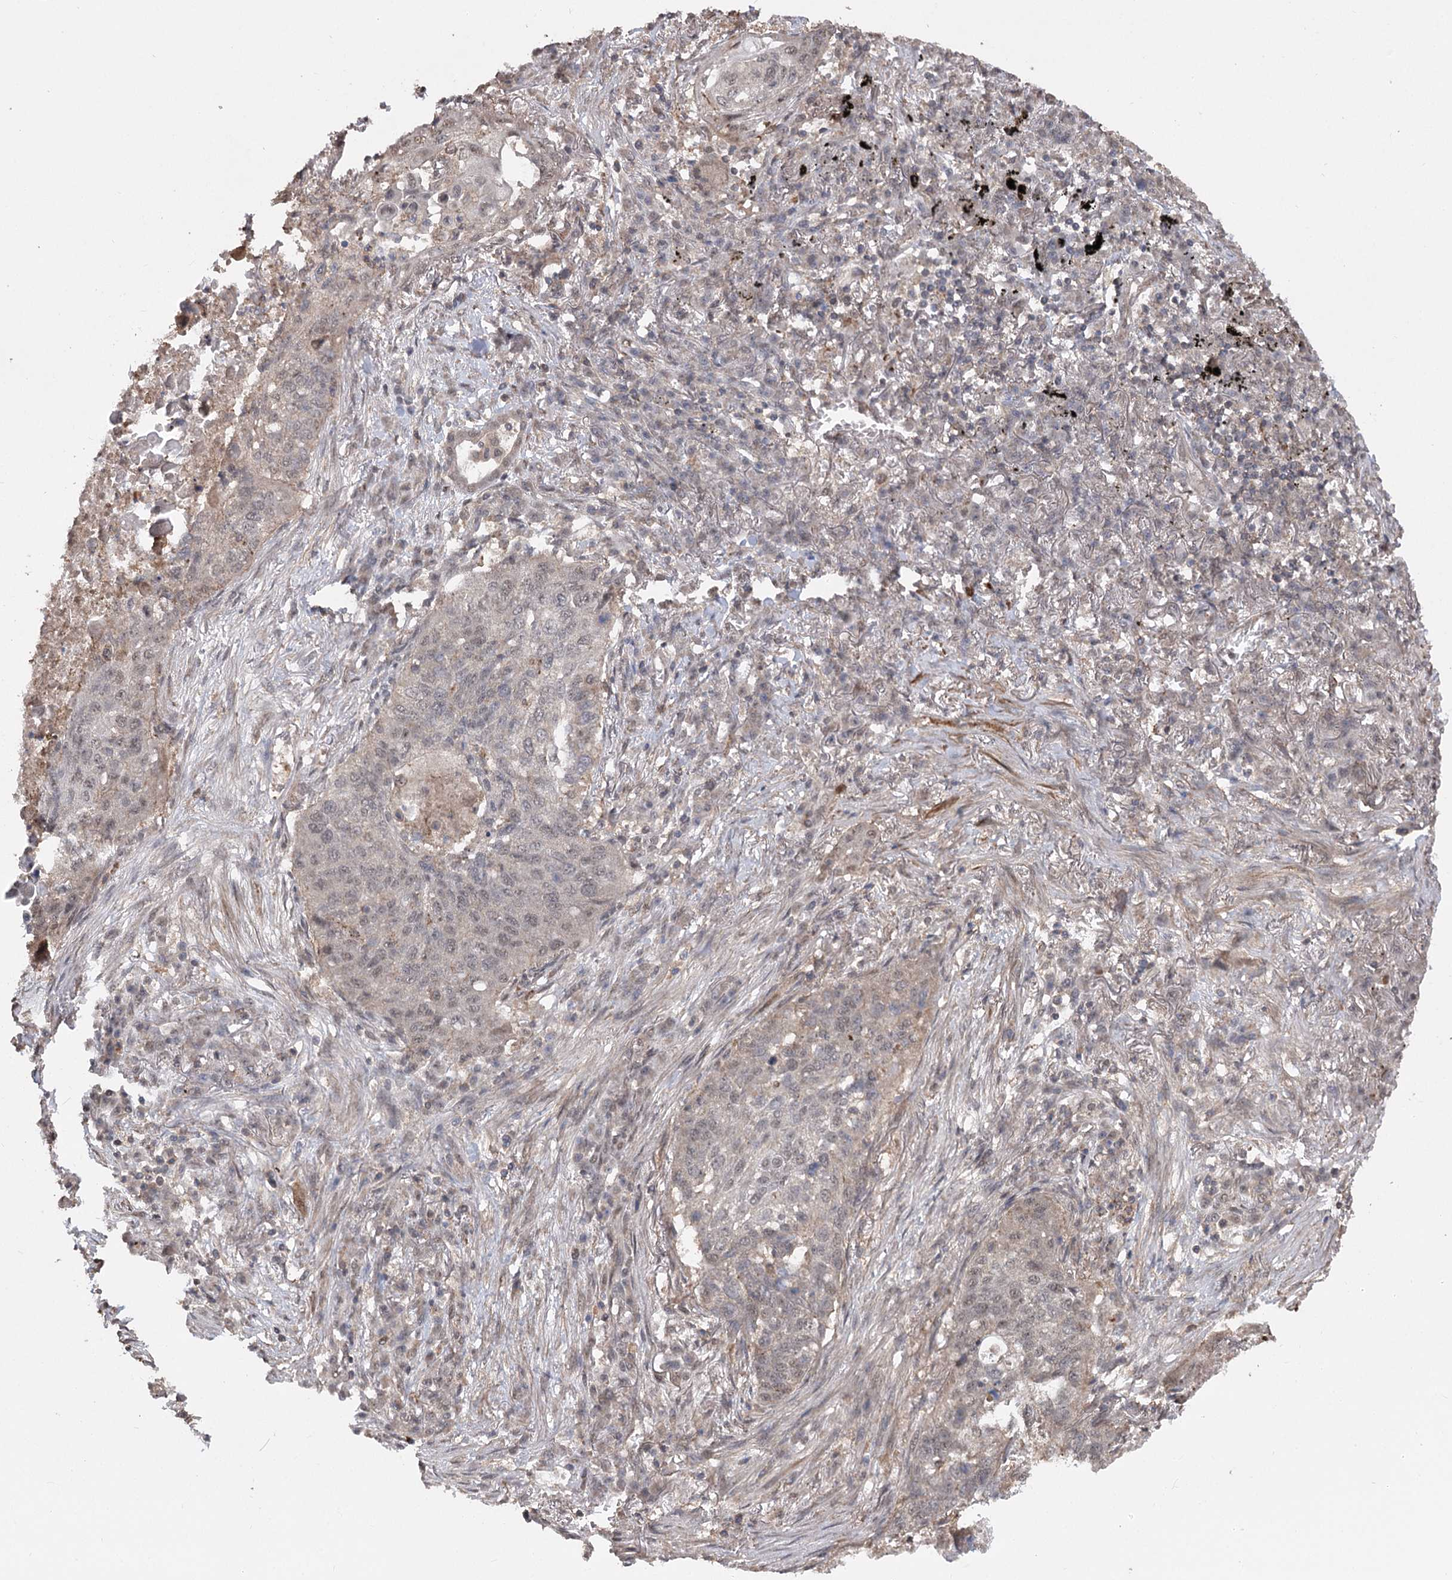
{"staining": {"intensity": "weak", "quantity": "25%-75%", "location": "nuclear"}, "tissue": "lung cancer", "cell_type": "Tumor cells", "image_type": "cancer", "snomed": [{"axis": "morphology", "description": "Squamous cell carcinoma, NOS"}, {"axis": "topography", "description": "Lung"}], "caption": "Lung cancer stained with DAB (3,3'-diaminobenzidine) immunohistochemistry exhibits low levels of weak nuclear expression in approximately 25%-75% of tumor cells.", "gene": "TENM2", "patient": {"sex": "female", "age": 63}}